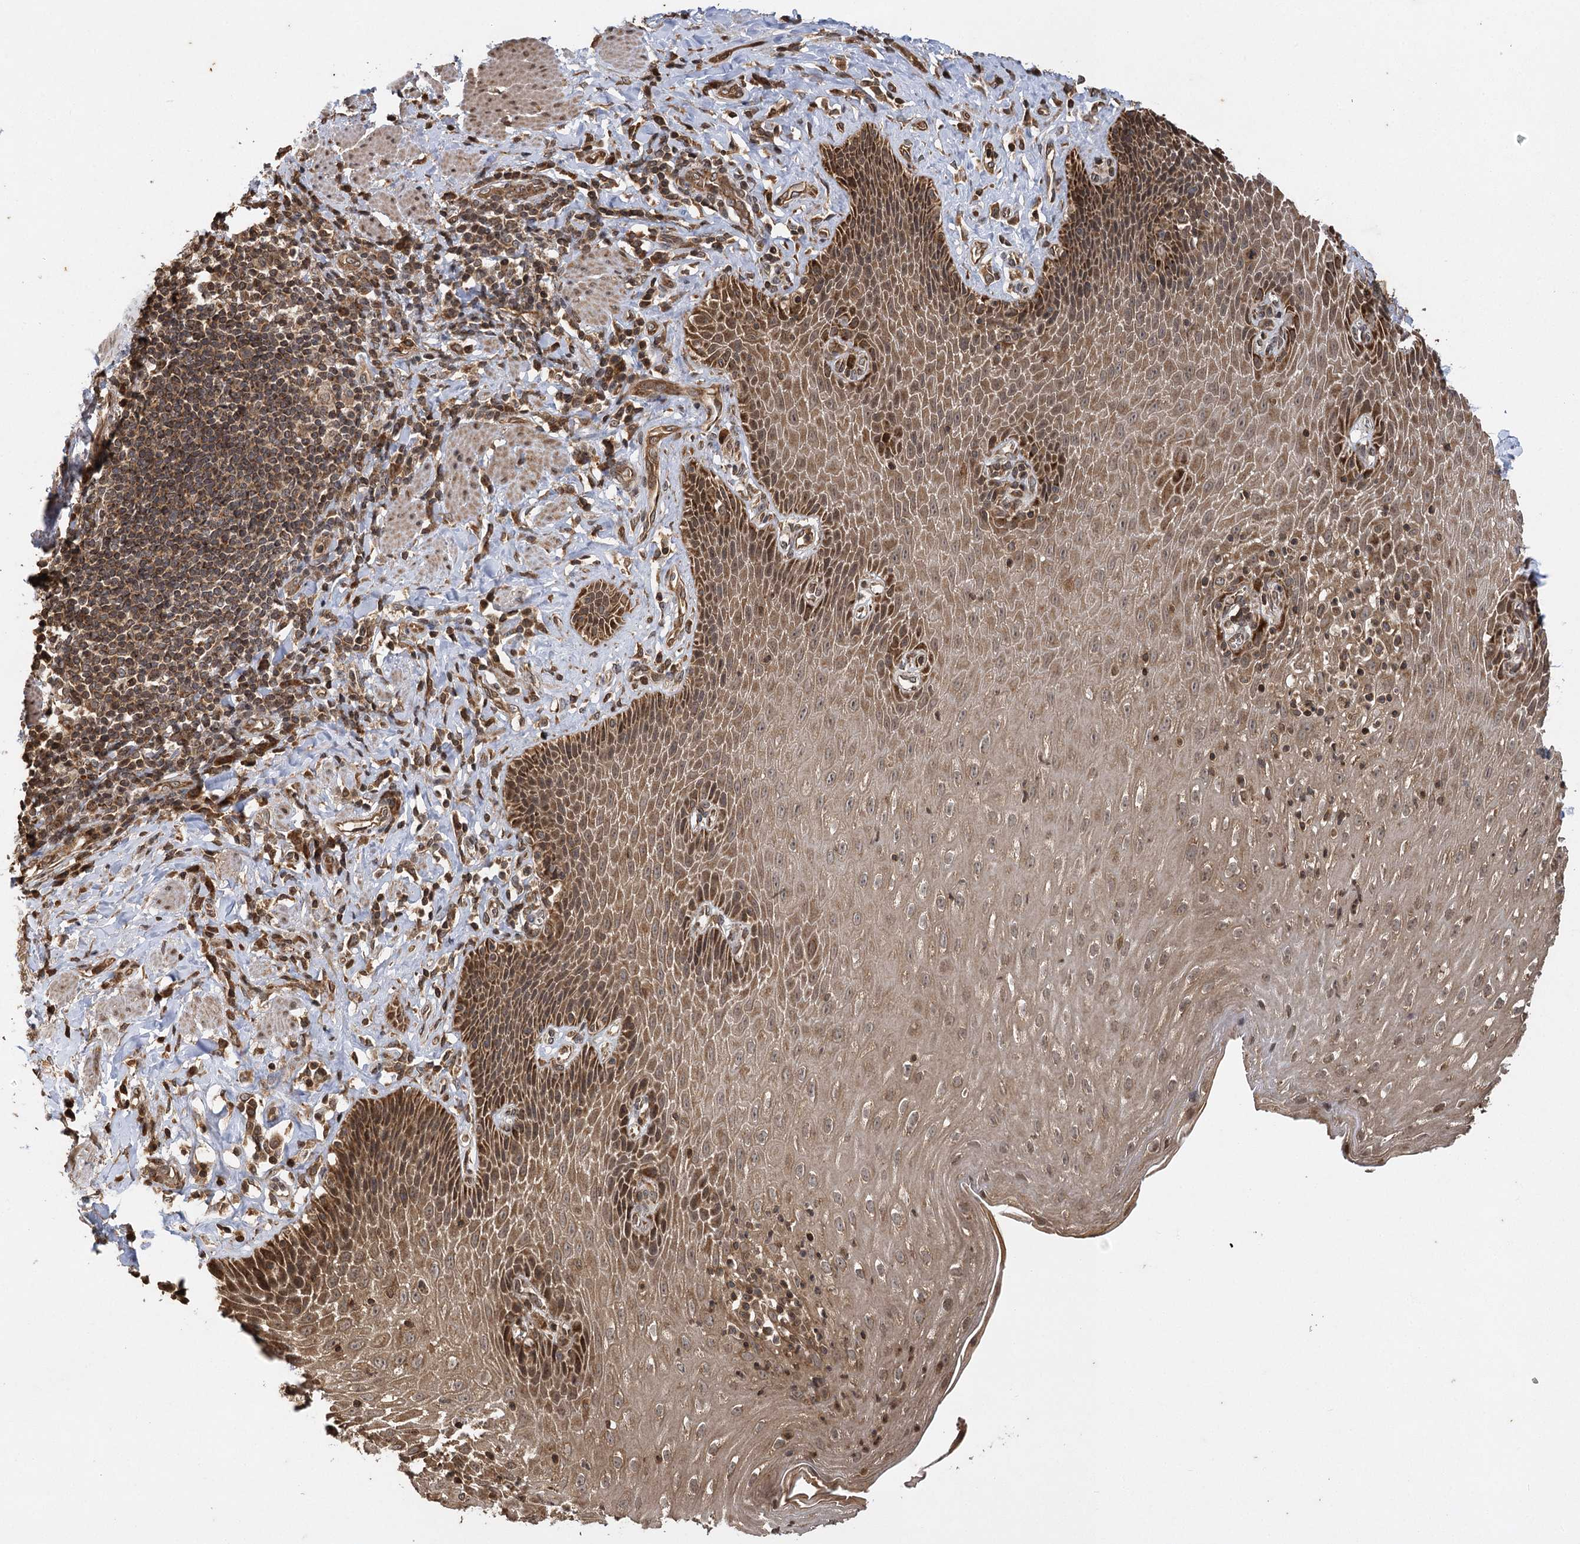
{"staining": {"intensity": "moderate", "quantity": ">75%", "location": "cytoplasmic/membranous,nuclear"}, "tissue": "esophagus", "cell_type": "Squamous epithelial cells", "image_type": "normal", "snomed": [{"axis": "morphology", "description": "Normal tissue, NOS"}, {"axis": "topography", "description": "Esophagus"}], "caption": "This is an image of IHC staining of benign esophagus, which shows moderate expression in the cytoplasmic/membranous,nuclear of squamous epithelial cells.", "gene": "IL11RA", "patient": {"sex": "female", "age": 61}}